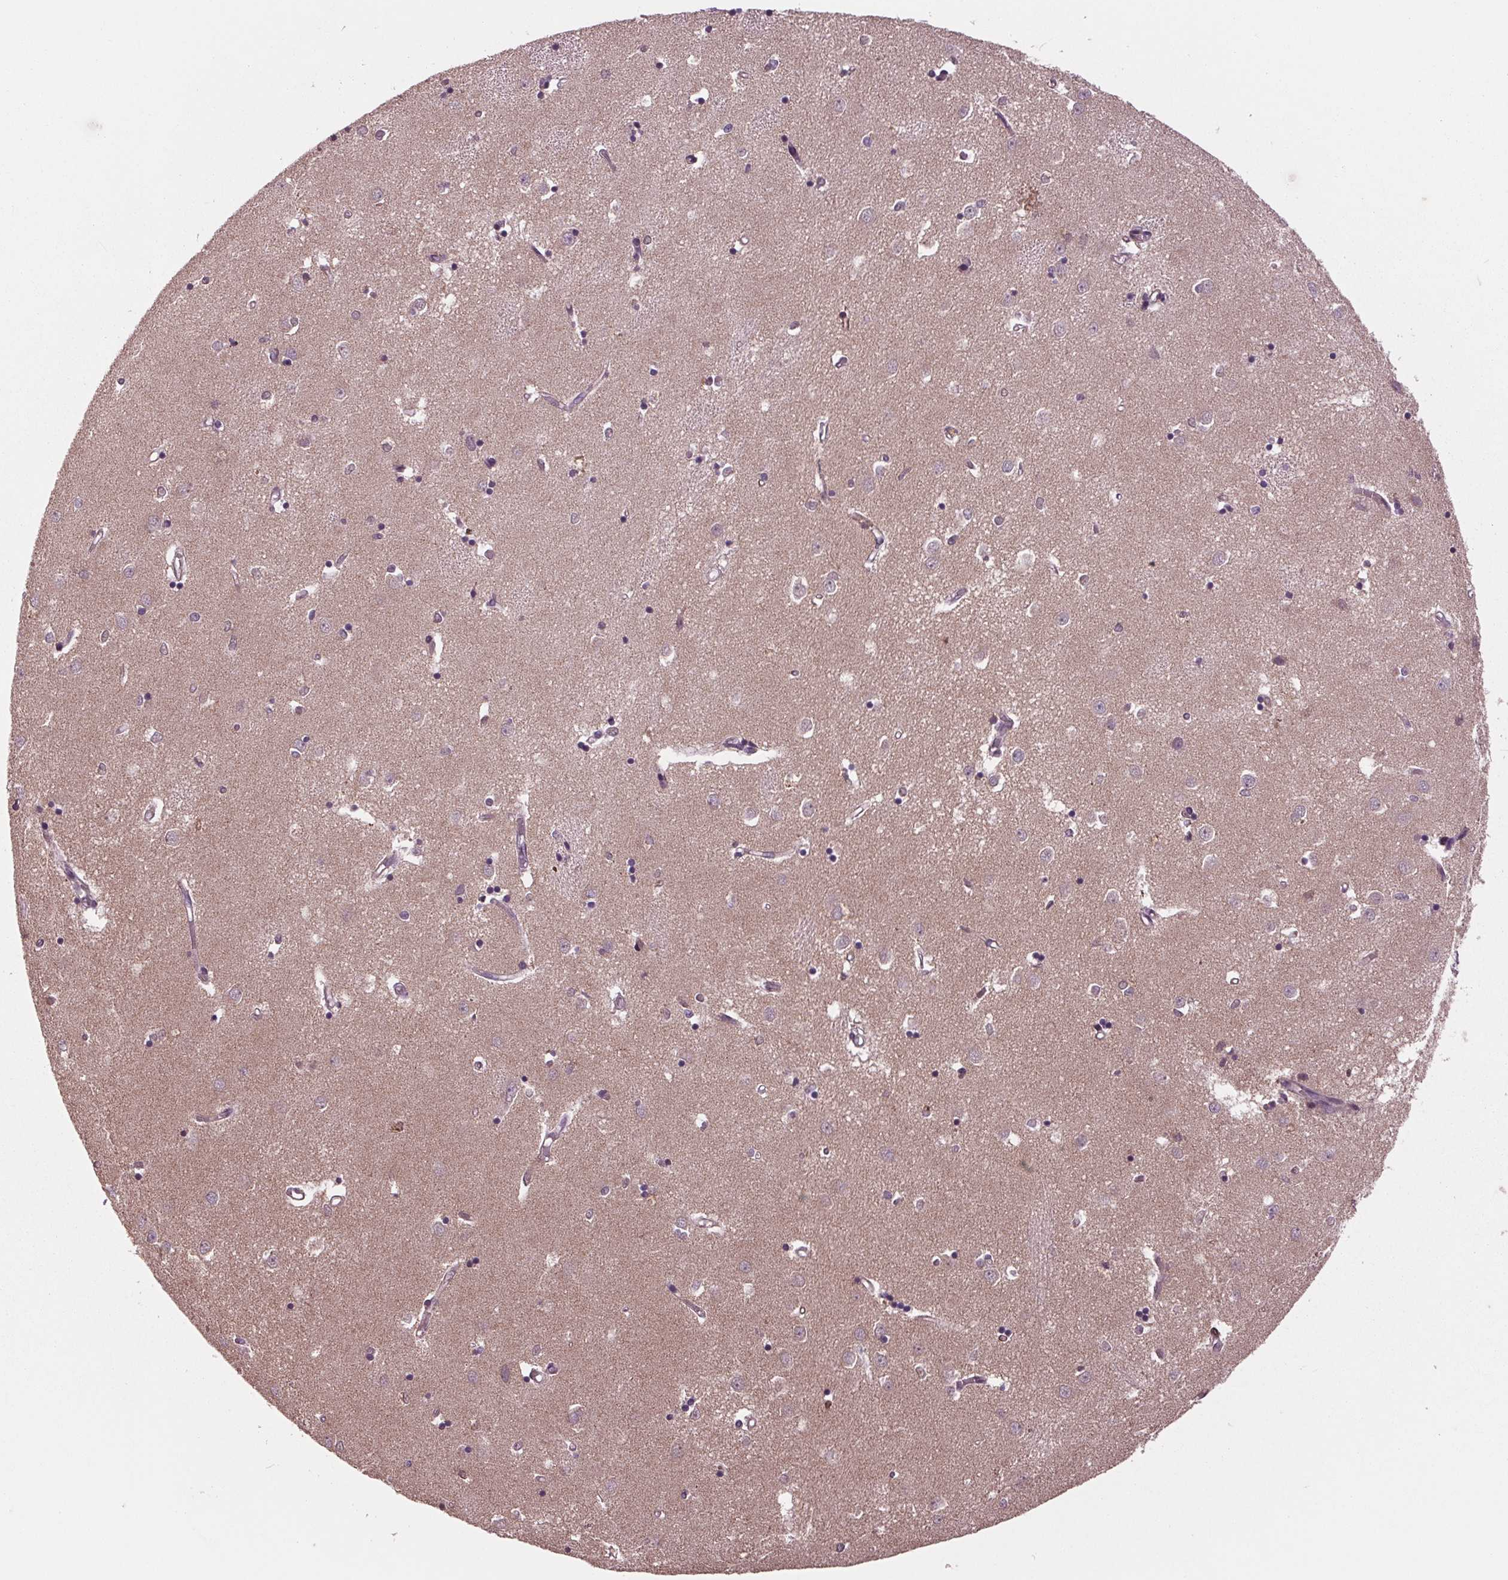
{"staining": {"intensity": "negative", "quantity": "none", "location": "none"}, "tissue": "caudate", "cell_type": "Glial cells", "image_type": "normal", "snomed": [{"axis": "morphology", "description": "Normal tissue, NOS"}, {"axis": "topography", "description": "Lateral ventricle wall"}], "caption": "A high-resolution image shows immunohistochemistry (IHC) staining of benign caudate, which reveals no significant expression in glial cells.", "gene": "MAPK8", "patient": {"sex": "male", "age": 54}}